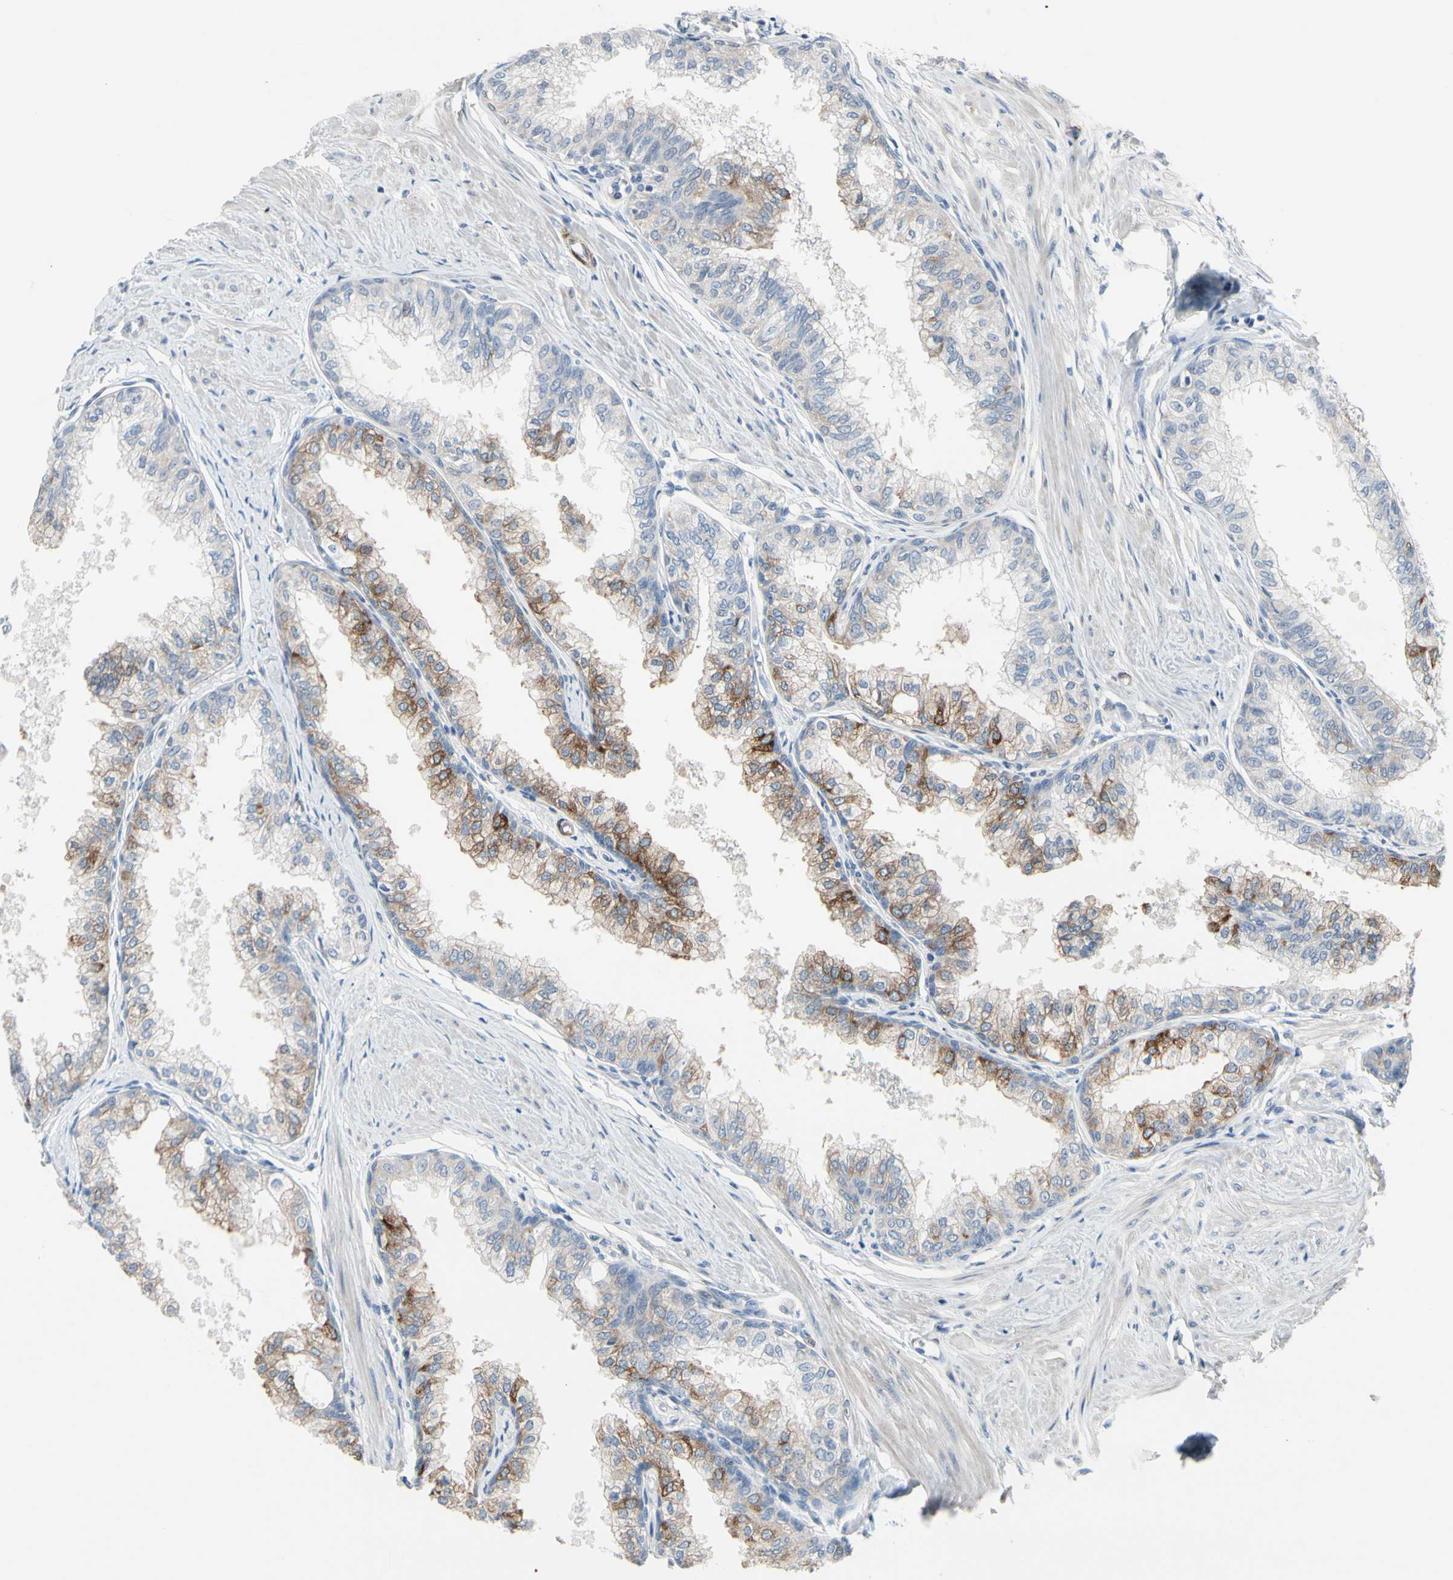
{"staining": {"intensity": "strong", "quantity": "<25%", "location": "cytoplasmic/membranous"}, "tissue": "prostate", "cell_type": "Glandular cells", "image_type": "normal", "snomed": [{"axis": "morphology", "description": "Normal tissue, NOS"}, {"axis": "topography", "description": "Prostate"}, {"axis": "topography", "description": "Seminal veicle"}], "caption": "High-power microscopy captured an IHC image of normal prostate, revealing strong cytoplasmic/membranous positivity in about <25% of glandular cells. The staining was performed using DAB to visualize the protein expression in brown, while the nuclei were stained in blue with hematoxylin (Magnification: 20x).", "gene": "MAP2", "patient": {"sex": "male", "age": 60}}